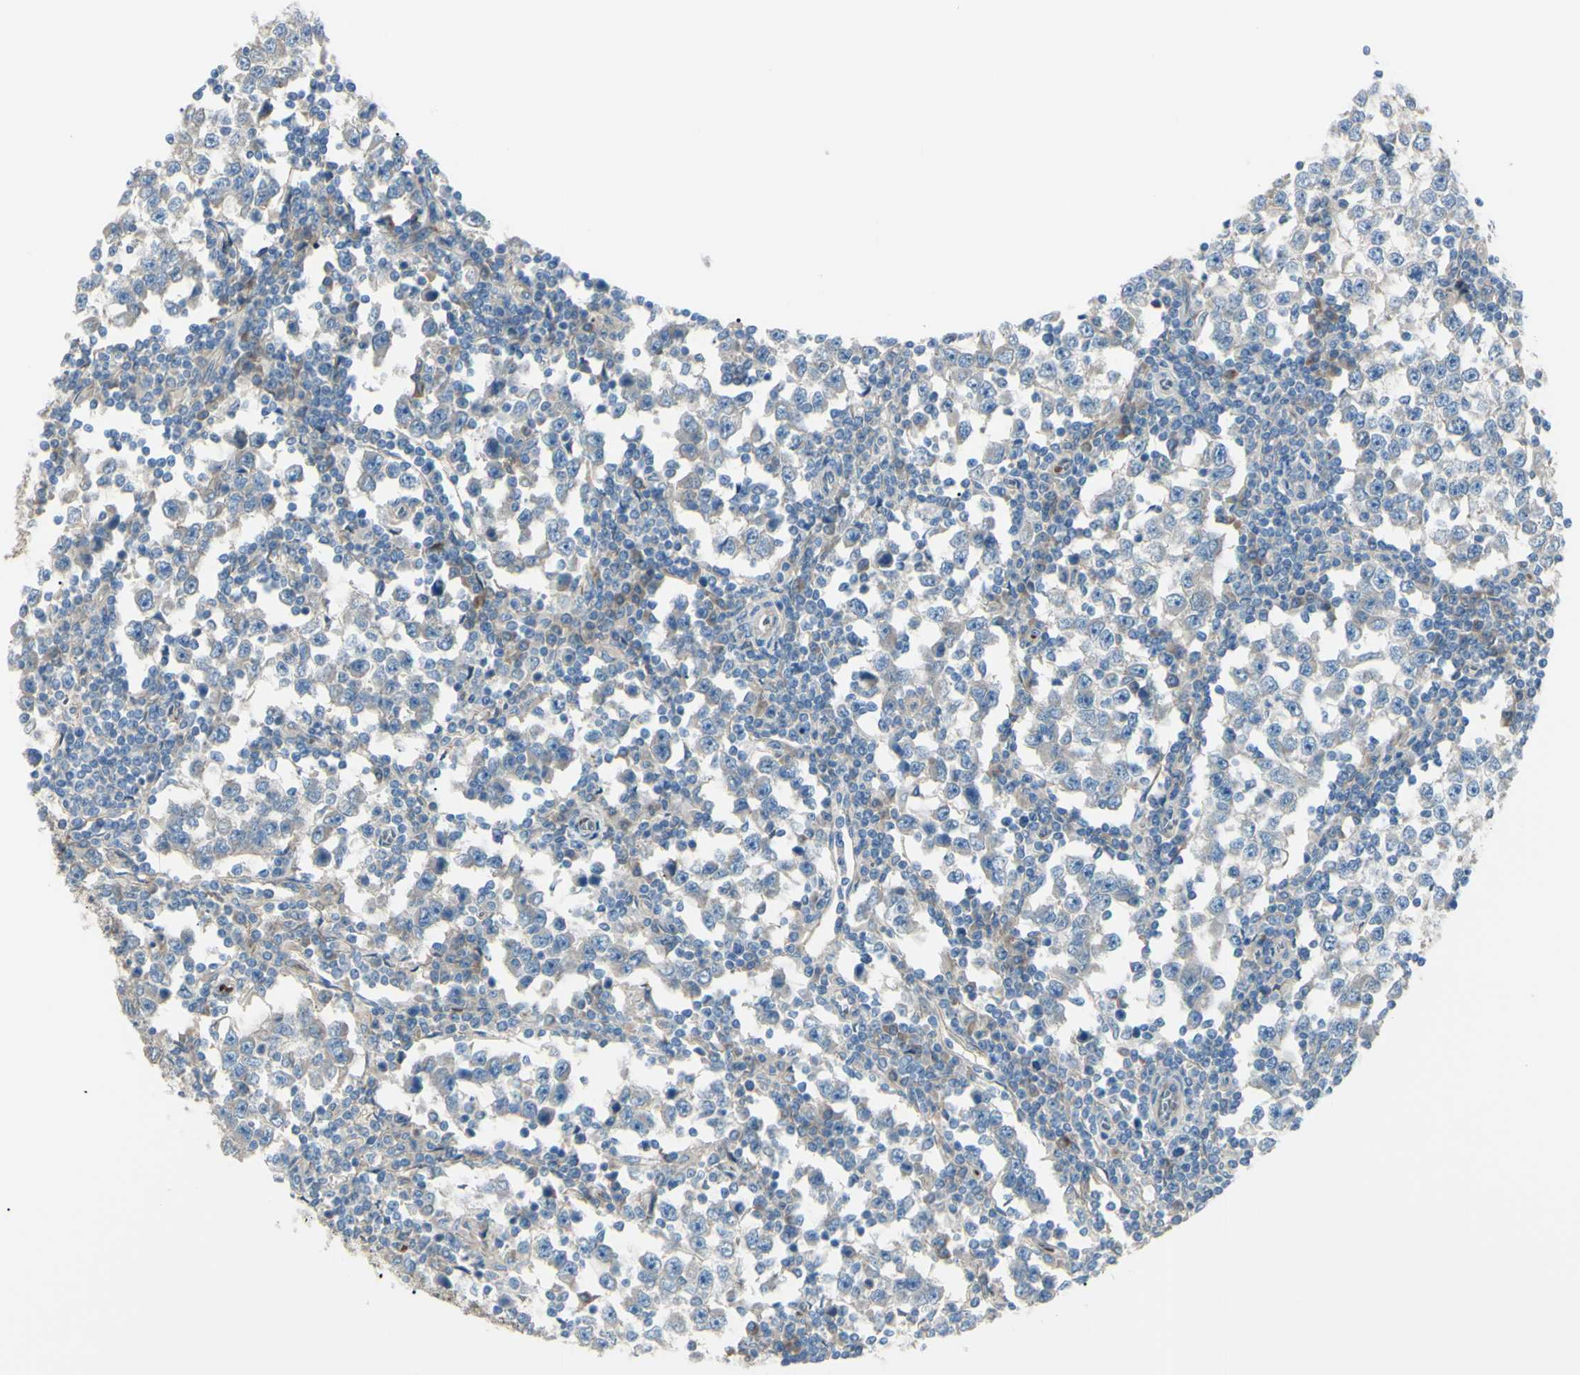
{"staining": {"intensity": "weak", "quantity": ">75%", "location": "cytoplasmic/membranous"}, "tissue": "testis cancer", "cell_type": "Tumor cells", "image_type": "cancer", "snomed": [{"axis": "morphology", "description": "Seminoma, NOS"}, {"axis": "topography", "description": "Testis"}], "caption": "Immunohistochemical staining of human testis cancer shows weak cytoplasmic/membranous protein expression in approximately >75% of tumor cells. (IHC, brightfield microscopy, high magnification).", "gene": "PCDHGA2", "patient": {"sex": "male", "age": 65}}